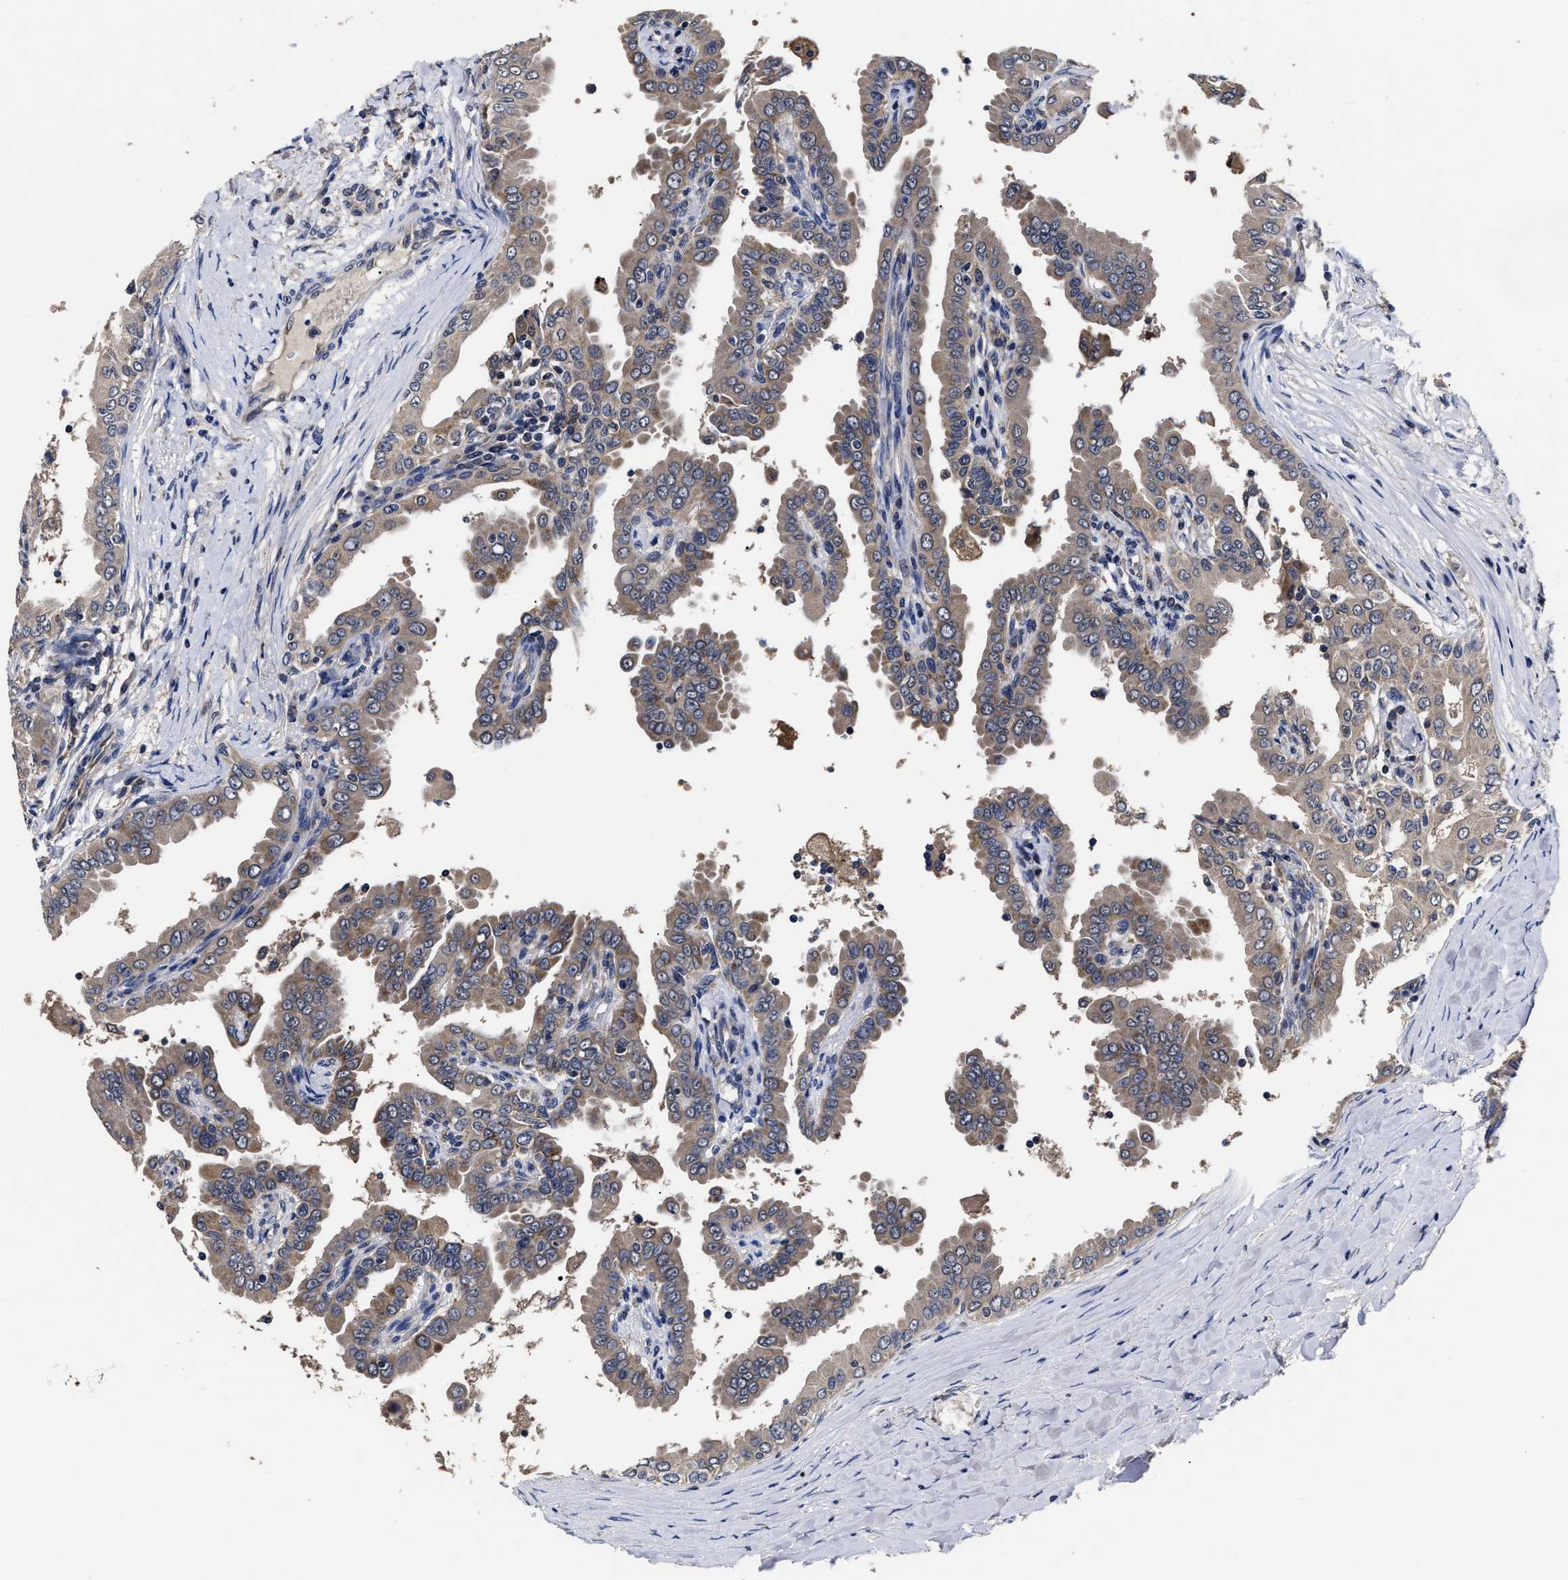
{"staining": {"intensity": "weak", "quantity": ">75%", "location": "cytoplasmic/membranous"}, "tissue": "thyroid cancer", "cell_type": "Tumor cells", "image_type": "cancer", "snomed": [{"axis": "morphology", "description": "Papillary adenocarcinoma, NOS"}, {"axis": "topography", "description": "Thyroid gland"}], "caption": "The micrograph demonstrates a brown stain indicating the presence of a protein in the cytoplasmic/membranous of tumor cells in thyroid cancer (papillary adenocarcinoma). Using DAB (brown) and hematoxylin (blue) stains, captured at high magnification using brightfield microscopy.", "gene": "SOCS5", "patient": {"sex": "male", "age": 33}}